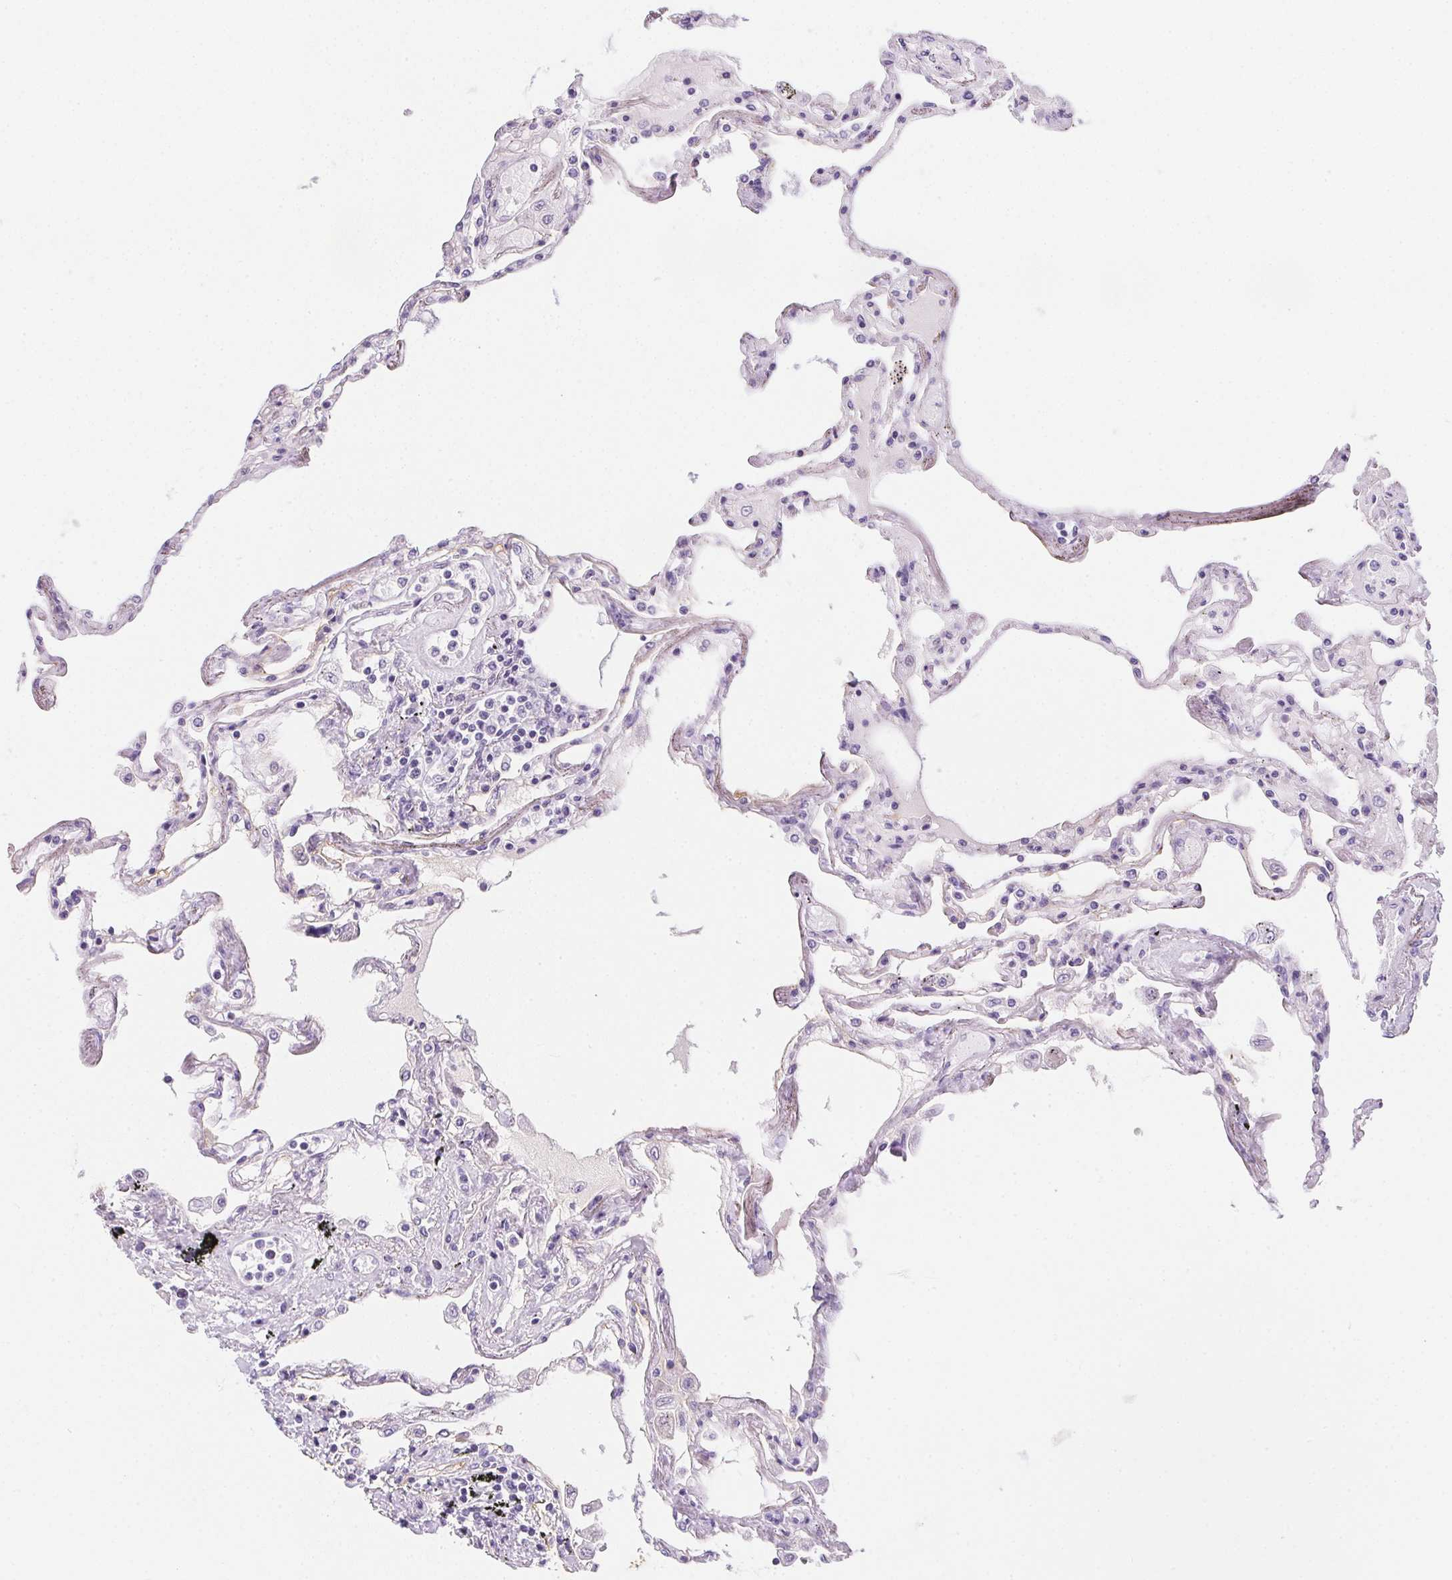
{"staining": {"intensity": "weak", "quantity": "<25%", "location": "cytoplasmic/membranous"}, "tissue": "lung", "cell_type": "Alveolar cells", "image_type": "normal", "snomed": [{"axis": "morphology", "description": "Normal tissue, NOS"}, {"axis": "morphology", "description": "Adenocarcinoma, NOS"}, {"axis": "topography", "description": "Cartilage tissue"}, {"axis": "topography", "description": "Lung"}], "caption": "The photomicrograph displays no staining of alveolar cells in benign lung. (Brightfield microscopy of DAB (3,3'-diaminobenzidine) immunohistochemistry at high magnification).", "gene": "AQP5", "patient": {"sex": "female", "age": 67}}